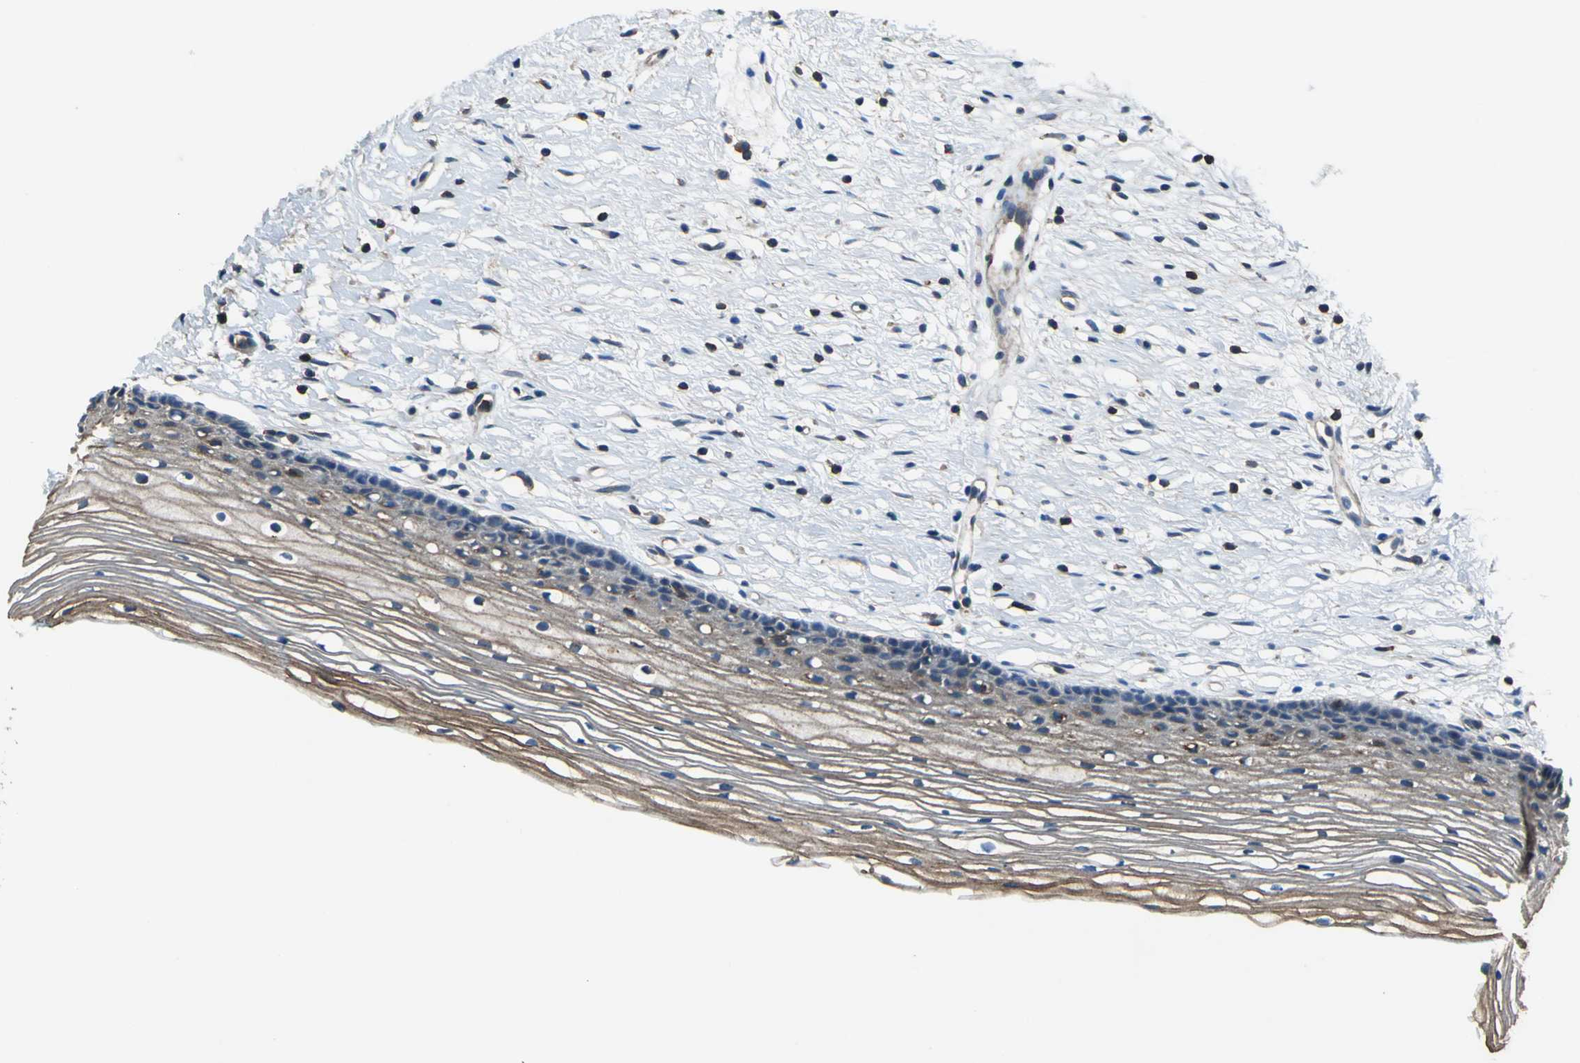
{"staining": {"intensity": "moderate", "quantity": ">75%", "location": "cytoplasmic/membranous"}, "tissue": "cervix", "cell_type": "Glandular cells", "image_type": "normal", "snomed": [{"axis": "morphology", "description": "Normal tissue, NOS"}, {"axis": "topography", "description": "Cervix"}], "caption": "A high-resolution histopathology image shows immunohistochemistry staining of normal cervix, which displays moderate cytoplasmic/membranous staining in approximately >75% of glandular cells.", "gene": "PARVA", "patient": {"sex": "female", "age": 77}}